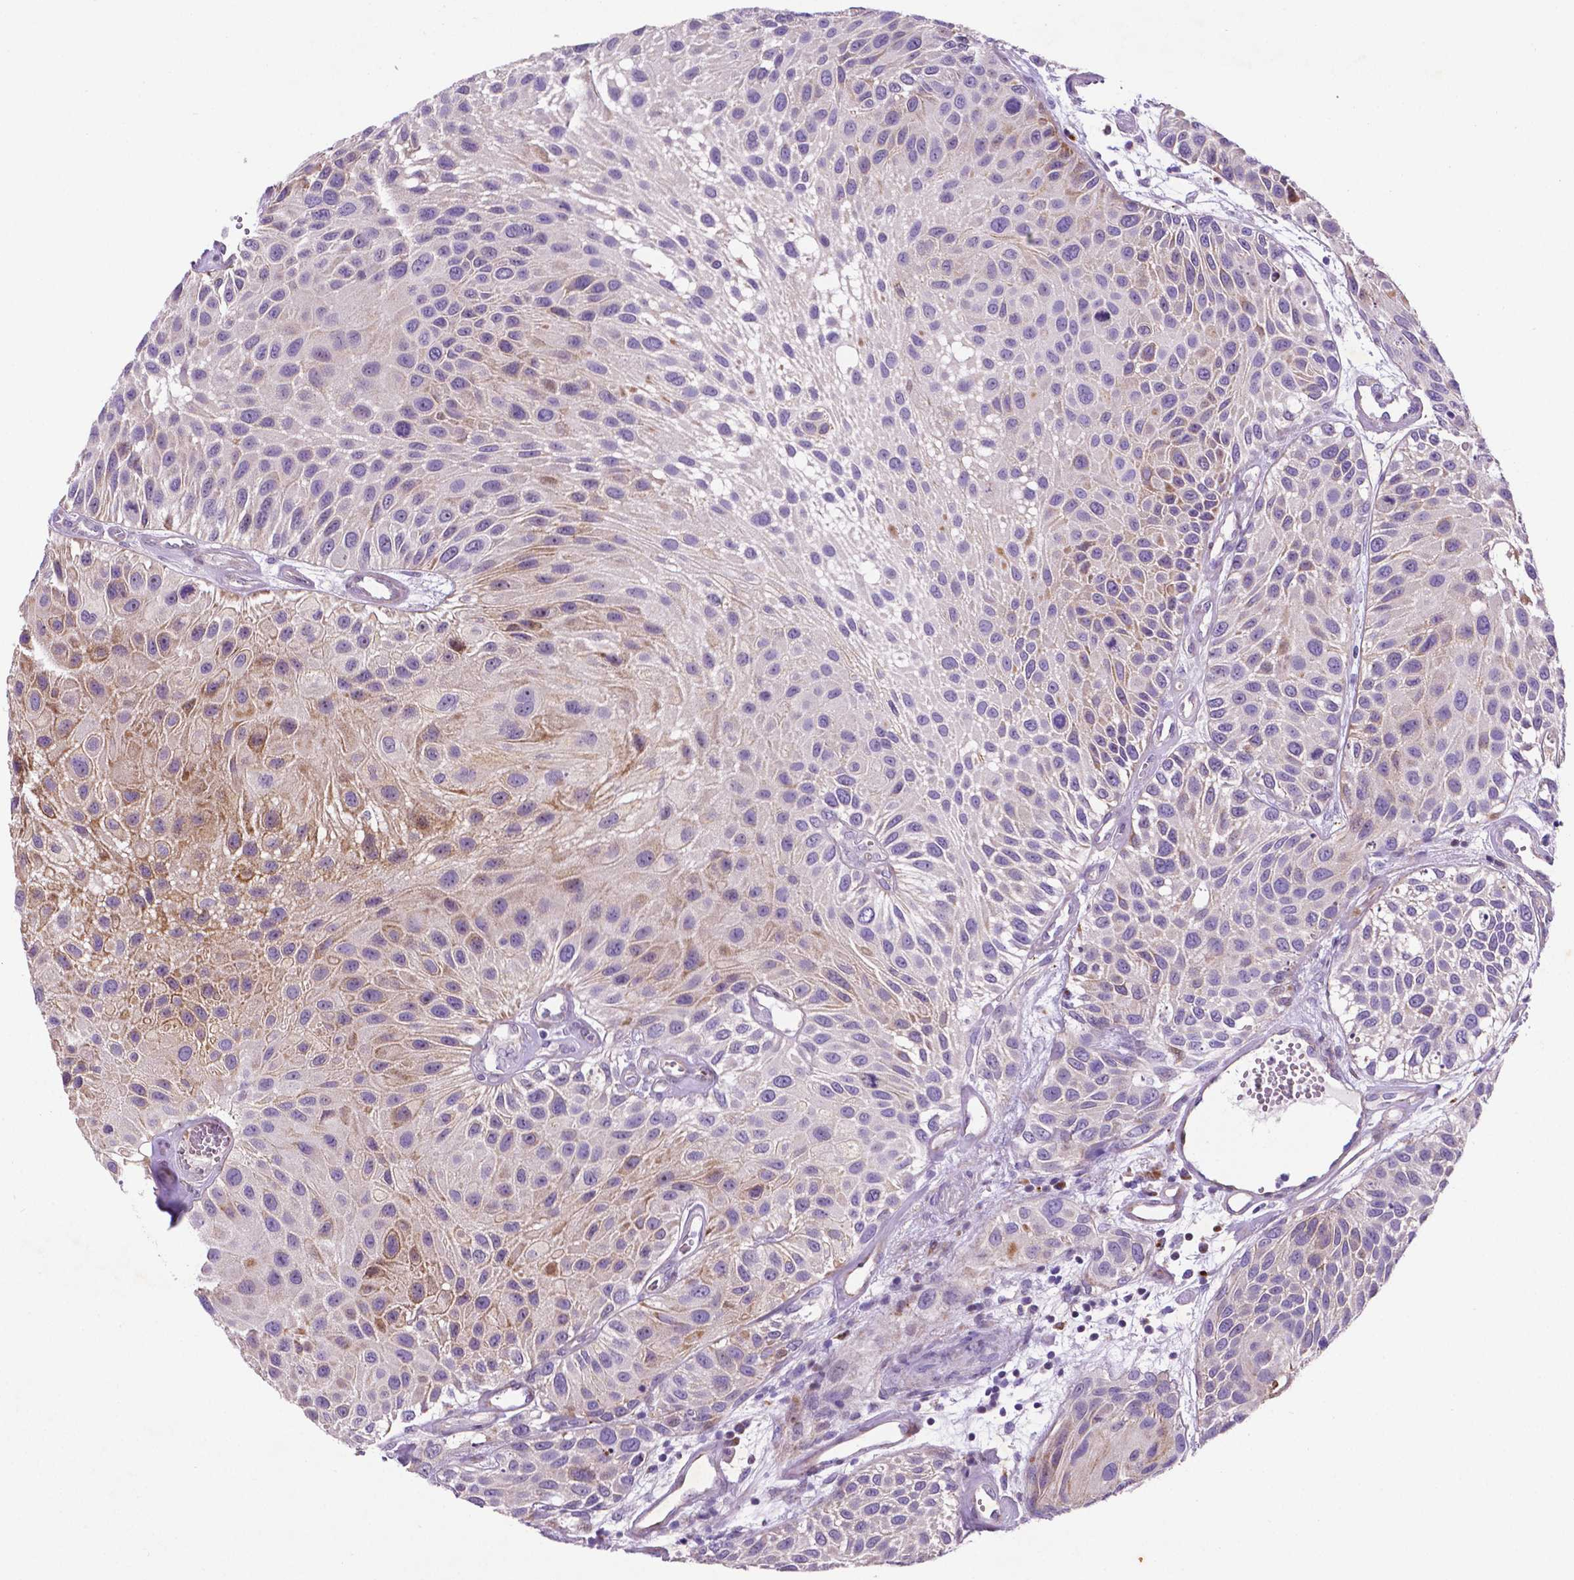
{"staining": {"intensity": "moderate", "quantity": "<25%", "location": "cytoplasmic/membranous"}, "tissue": "urothelial cancer", "cell_type": "Tumor cells", "image_type": "cancer", "snomed": [{"axis": "morphology", "description": "Urothelial carcinoma, Low grade"}, {"axis": "topography", "description": "Urinary bladder"}], "caption": "There is low levels of moderate cytoplasmic/membranous positivity in tumor cells of urothelial cancer, as demonstrated by immunohistochemical staining (brown color).", "gene": "TM4SF20", "patient": {"sex": "female", "age": 87}}